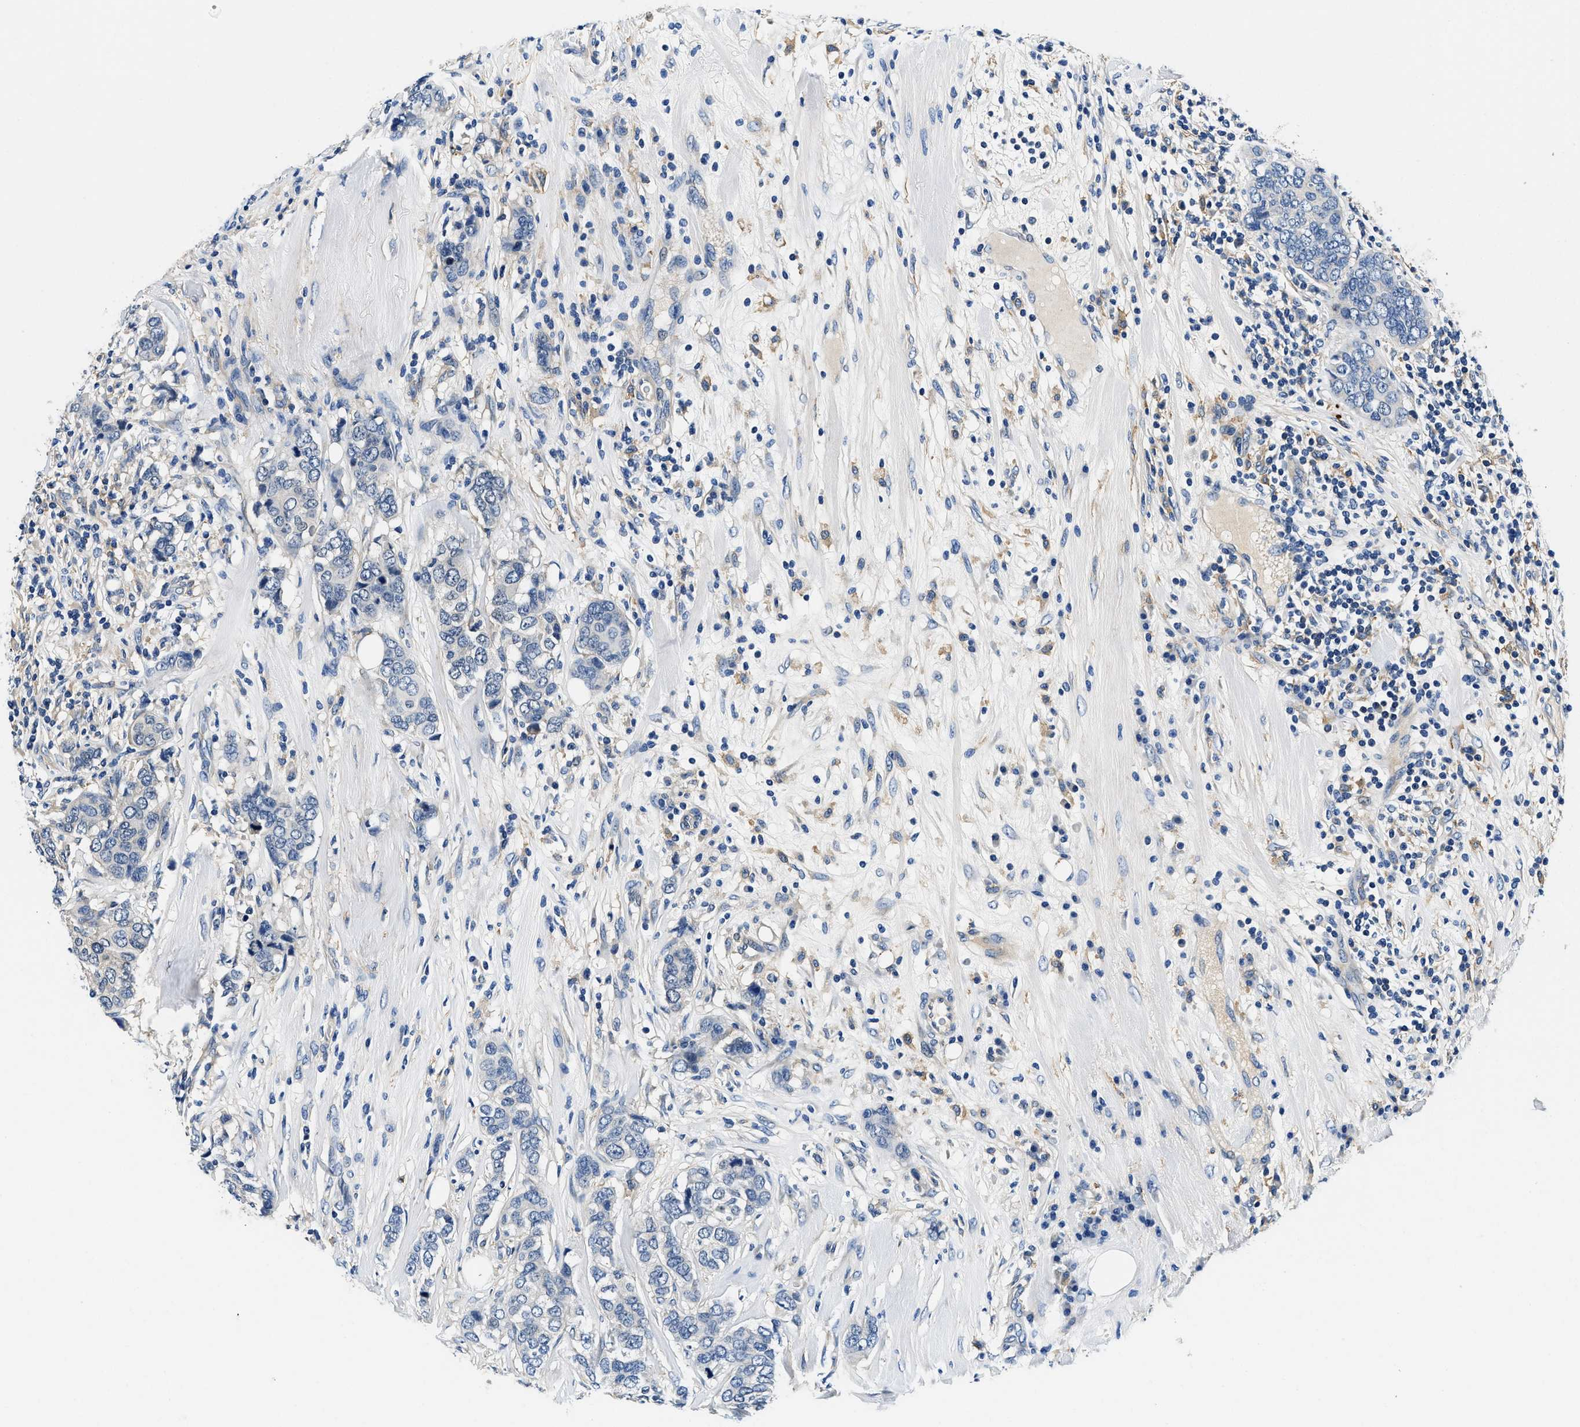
{"staining": {"intensity": "negative", "quantity": "none", "location": "none"}, "tissue": "breast cancer", "cell_type": "Tumor cells", "image_type": "cancer", "snomed": [{"axis": "morphology", "description": "Lobular carcinoma"}, {"axis": "topography", "description": "Breast"}], "caption": "Tumor cells are negative for brown protein staining in breast lobular carcinoma. (DAB (3,3'-diaminobenzidine) immunohistochemistry with hematoxylin counter stain).", "gene": "ZFAND3", "patient": {"sex": "female", "age": 59}}